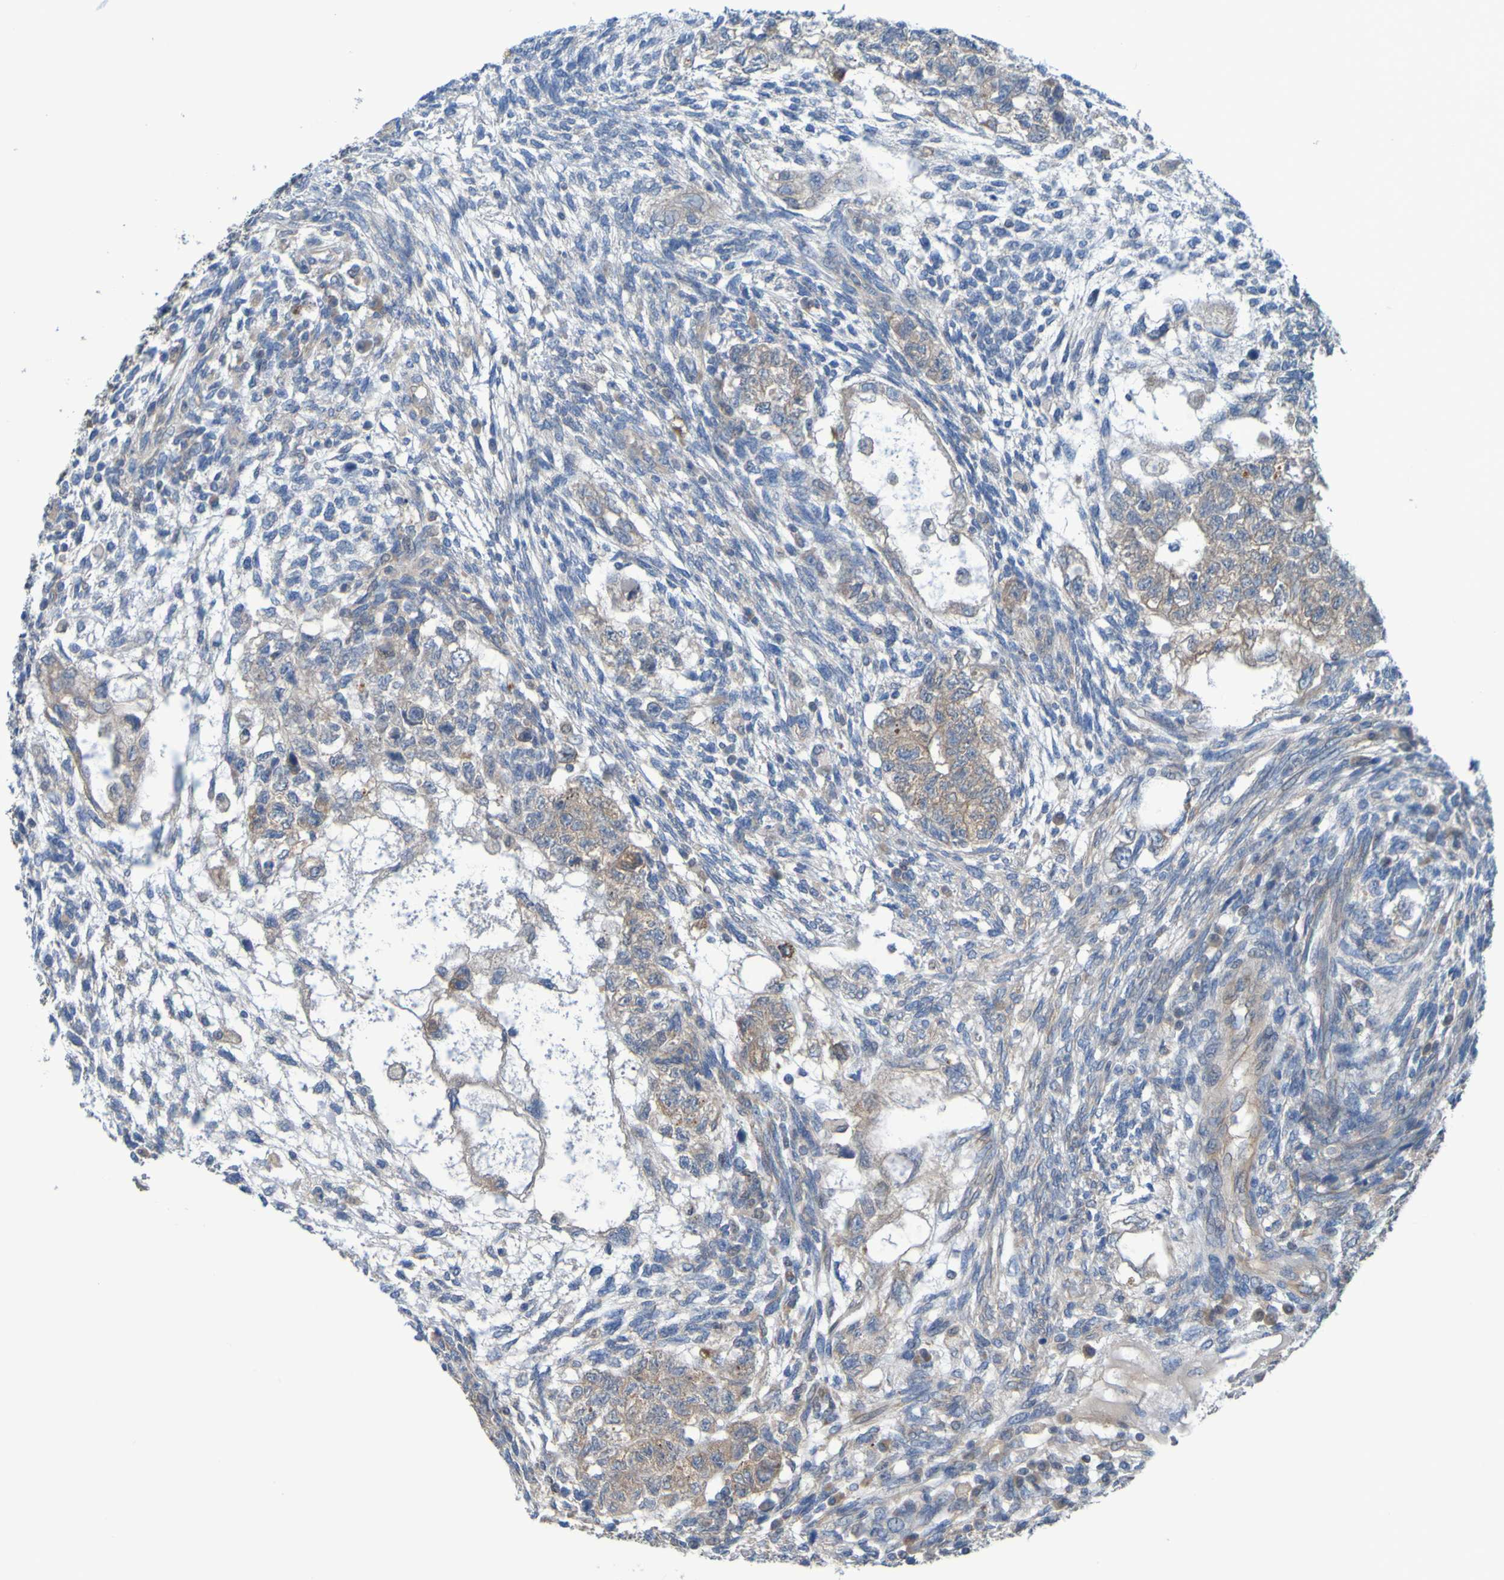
{"staining": {"intensity": "weak", "quantity": ">75%", "location": "cytoplasmic/membranous"}, "tissue": "testis cancer", "cell_type": "Tumor cells", "image_type": "cancer", "snomed": [{"axis": "morphology", "description": "Normal tissue, NOS"}, {"axis": "morphology", "description": "Carcinoma, Embryonal, NOS"}, {"axis": "topography", "description": "Testis"}], "caption": "Testis cancer (embryonal carcinoma) stained with a protein marker demonstrates weak staining in tumor cells.", "gene": "NPRL3", "patient": {"sex": "male", "age": 36}}